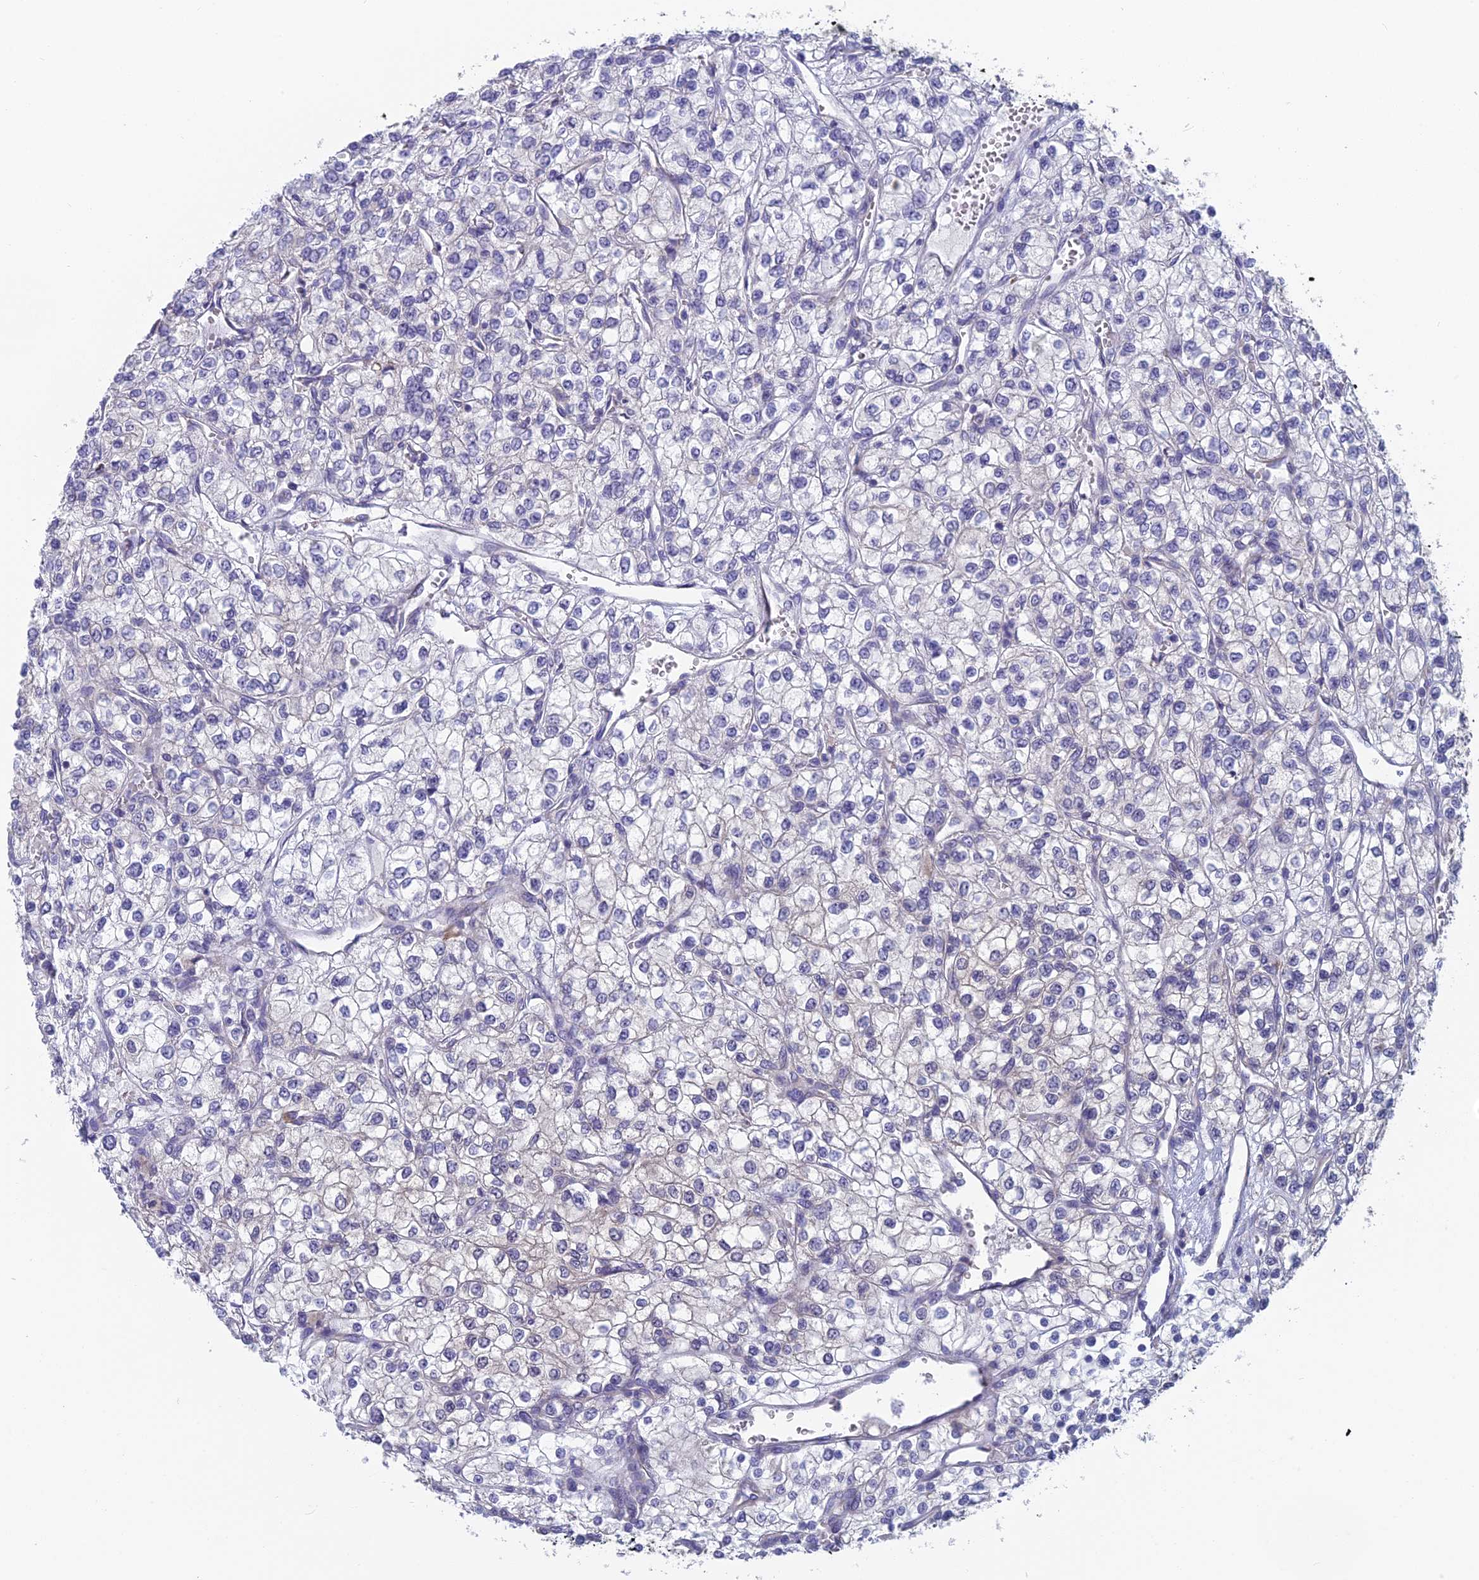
{"staining": {"intensity": "negative", "quantity": "none", "location": "none"}, "tissue": "renal cancer", "cell_type": "Tumor cells", "image_type": "cancer", "snomed": [{"axis": "morphology", "description": "Adenocarcinoma, NOS"}, {"axis": "topography", "description": "Kidney"}], "caption": "High magnification brightfield microscopy of renal adenocarcinoma stained with DAB (3,3'-diaminobenzidine) (brown) and counterstained with hematoxylin (blue): tumor cells show no significant positivity.", "gene": "MRI1", "patient": {"sex": "male", "age": 80}}